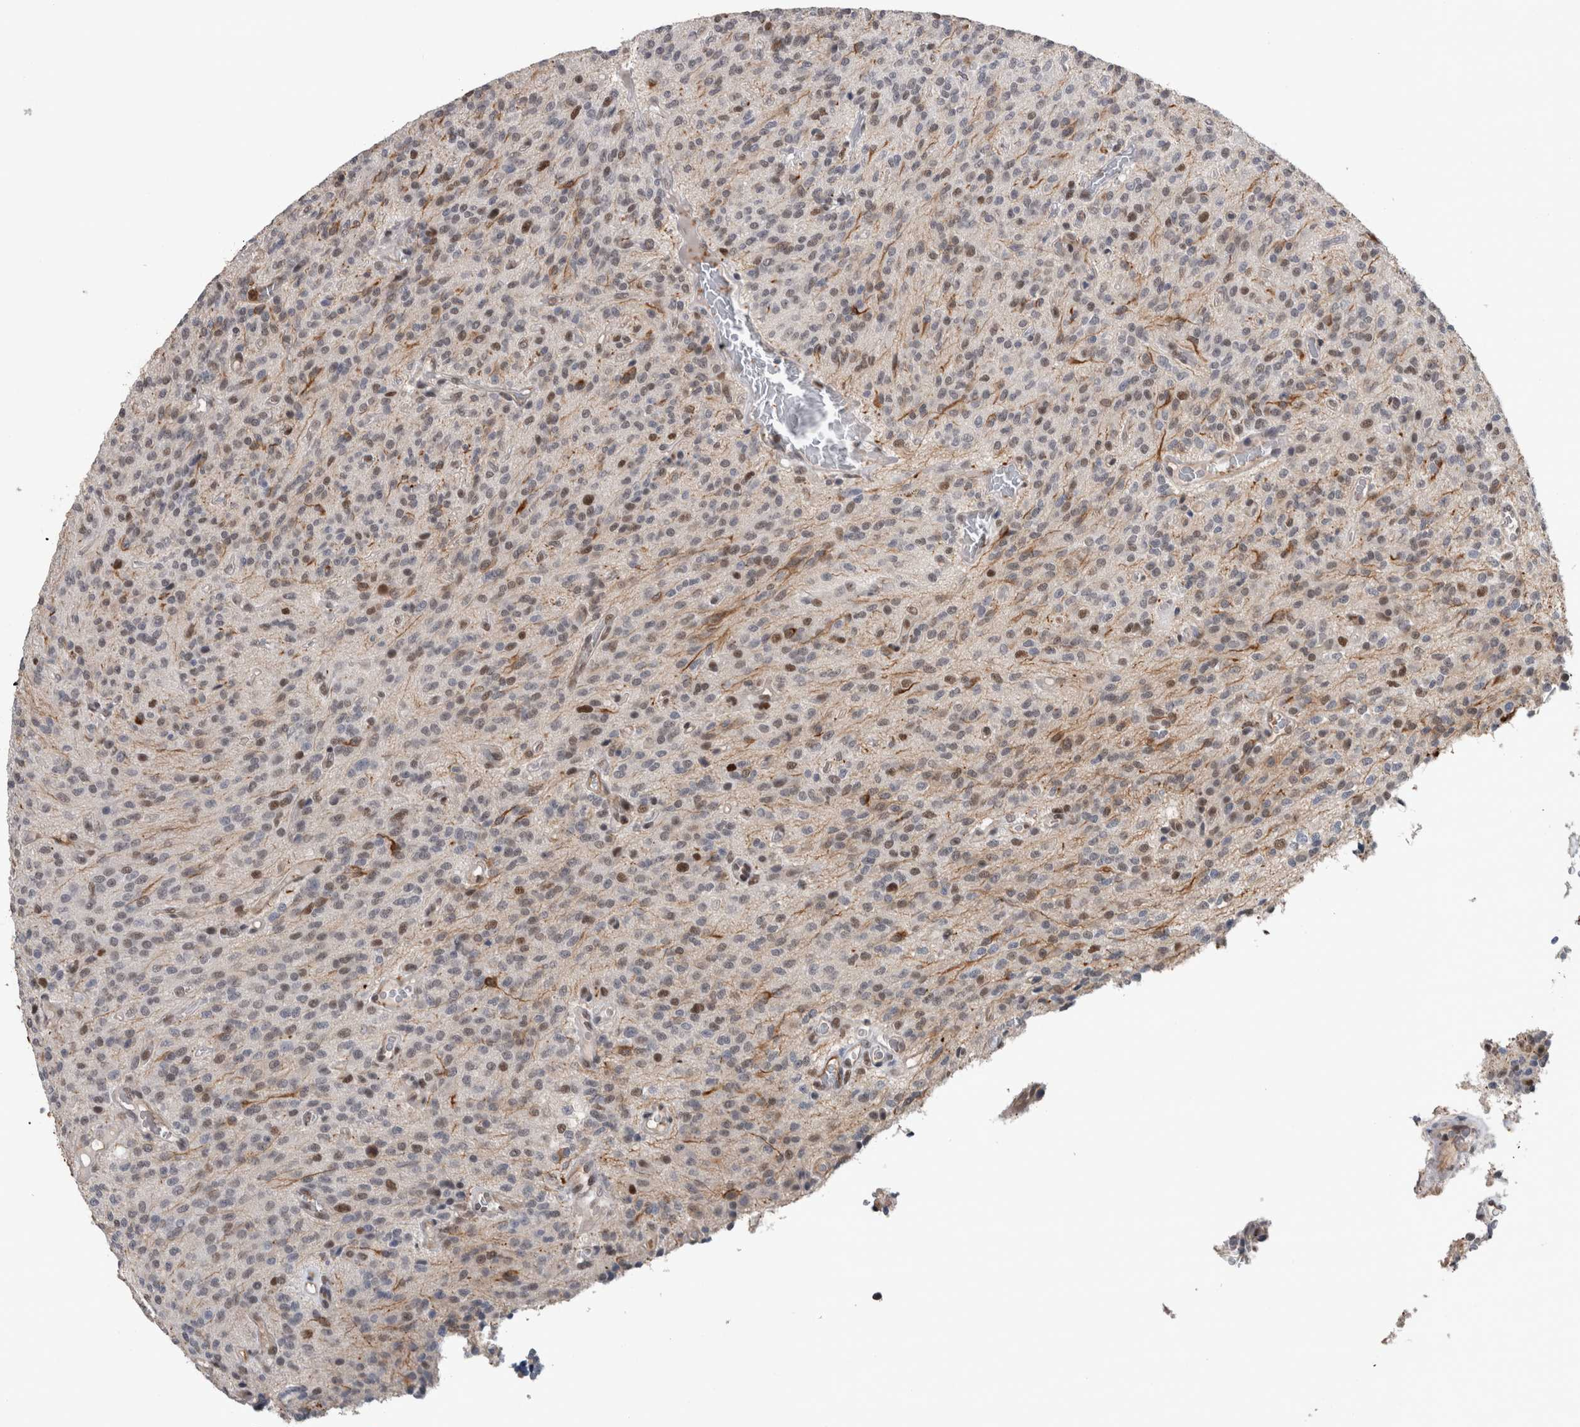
{"staining": {"intensity": "moderate", "quantity": "<25%", "location": "nuclear"}, "tissue": "glioma", "cell_type": "Tumor cells", "image_type": "cancer", "snomed": [{"axis": "morphology", "description": "Glioma, malignant, High grade"}, {"axis": "topography", "description": "Brain"}], "caption": "A brown stain highlights moderate nuclear positivity of a protein in human malignant glioma (high-grade) tumor cells.", "gene": "POLD2", "patient": {"sex": "male", "age": 34}}